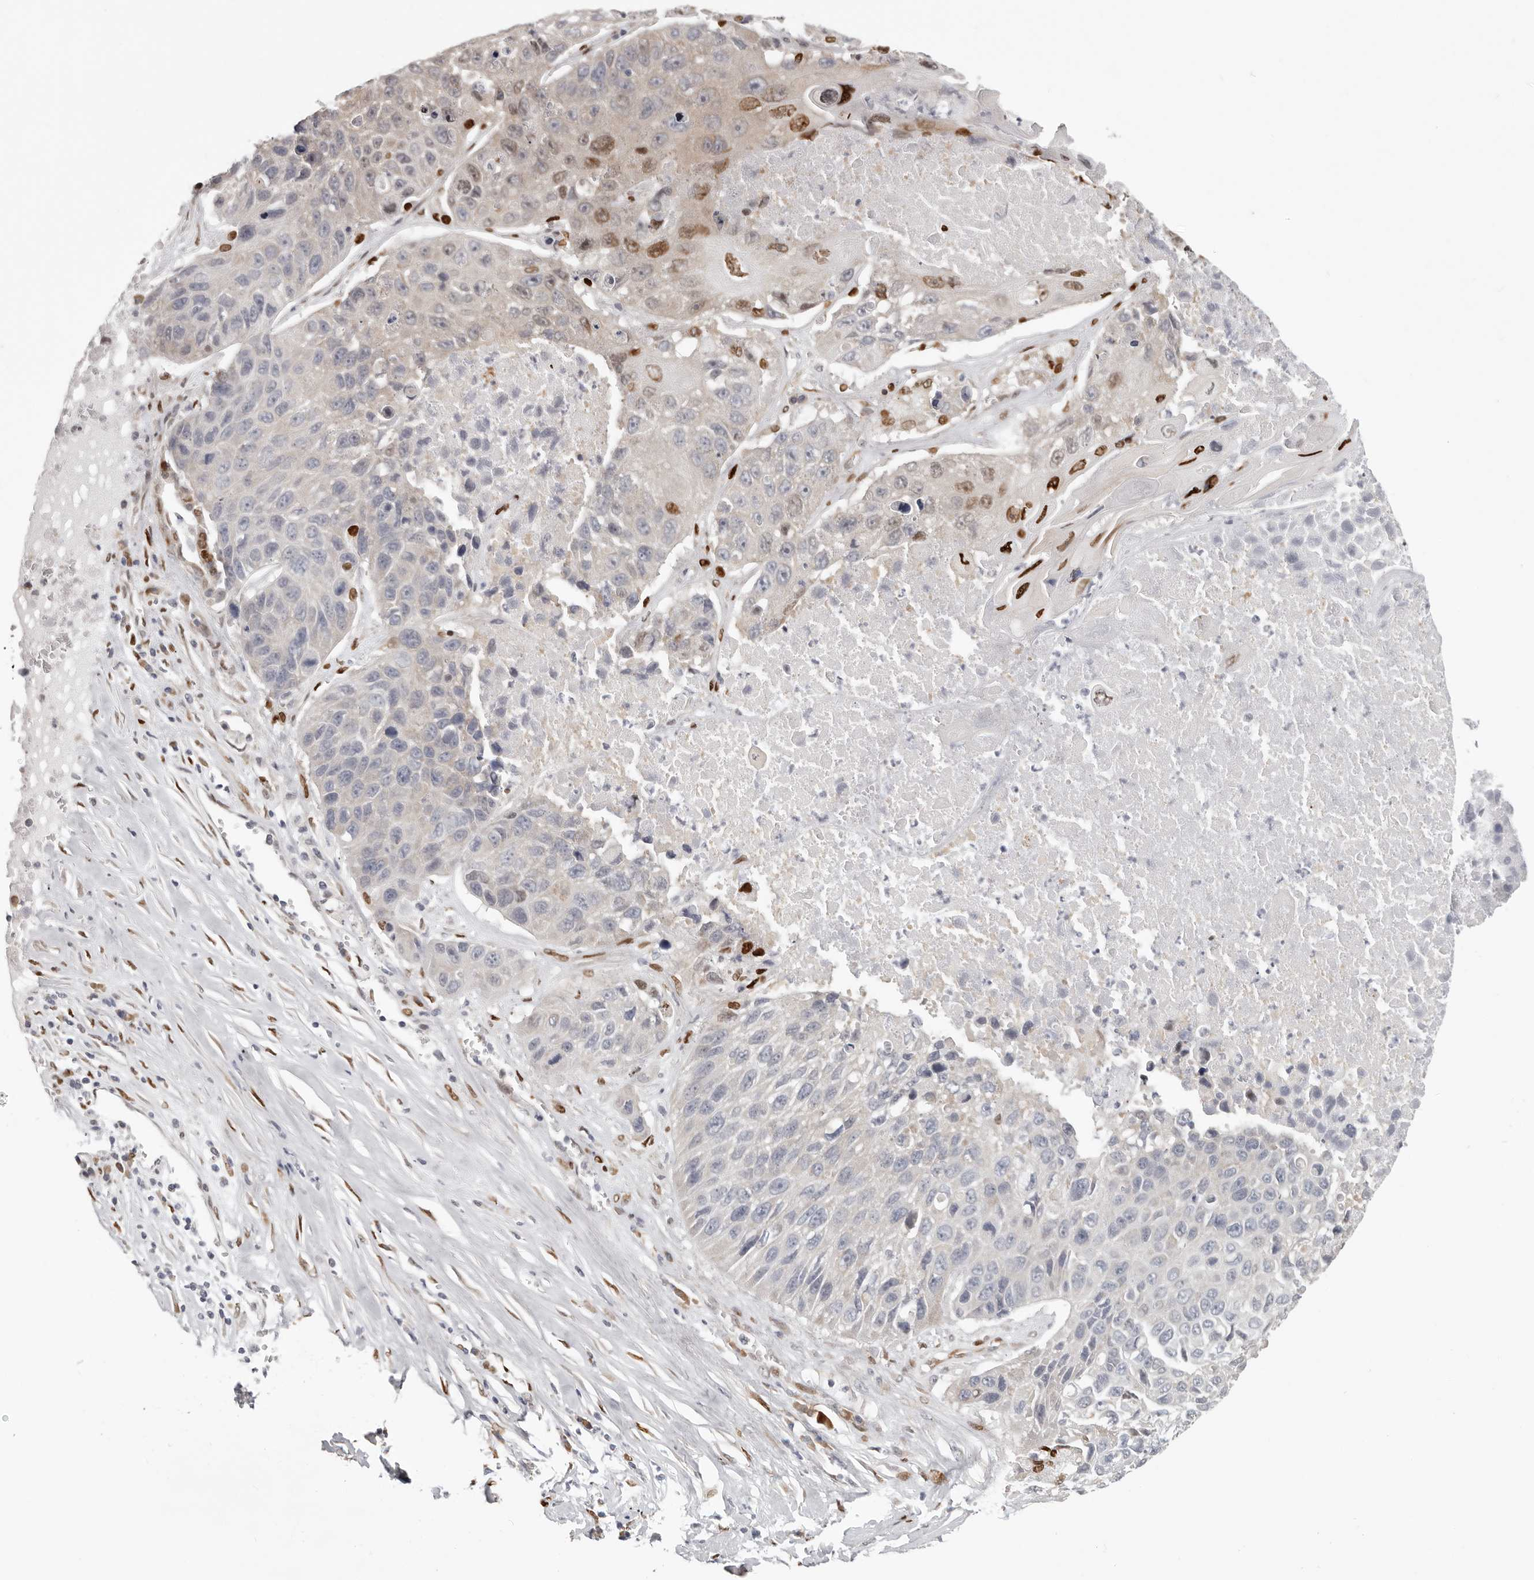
{"staining": {"intensity": "moderate", "quantity": "<25%", "location": "nuclear"}, "tissue": "lung cancer", "cell_type": "Tumor cells", "image_type": "cancer", "snomed": [{"axis": "morphology", "description": "Squamous cell carcinoma, NOS"}, {"axis": "topography", "description": "Lung"}], "caption": "Lung cancer (squamous cell carcinoma) was stained to show a protein in brown. There is low levels of moderate nuclear staining in about <25% of tumor cells.", "gene": "SRP19", "patient": {"sex": "male", "age": 61}}